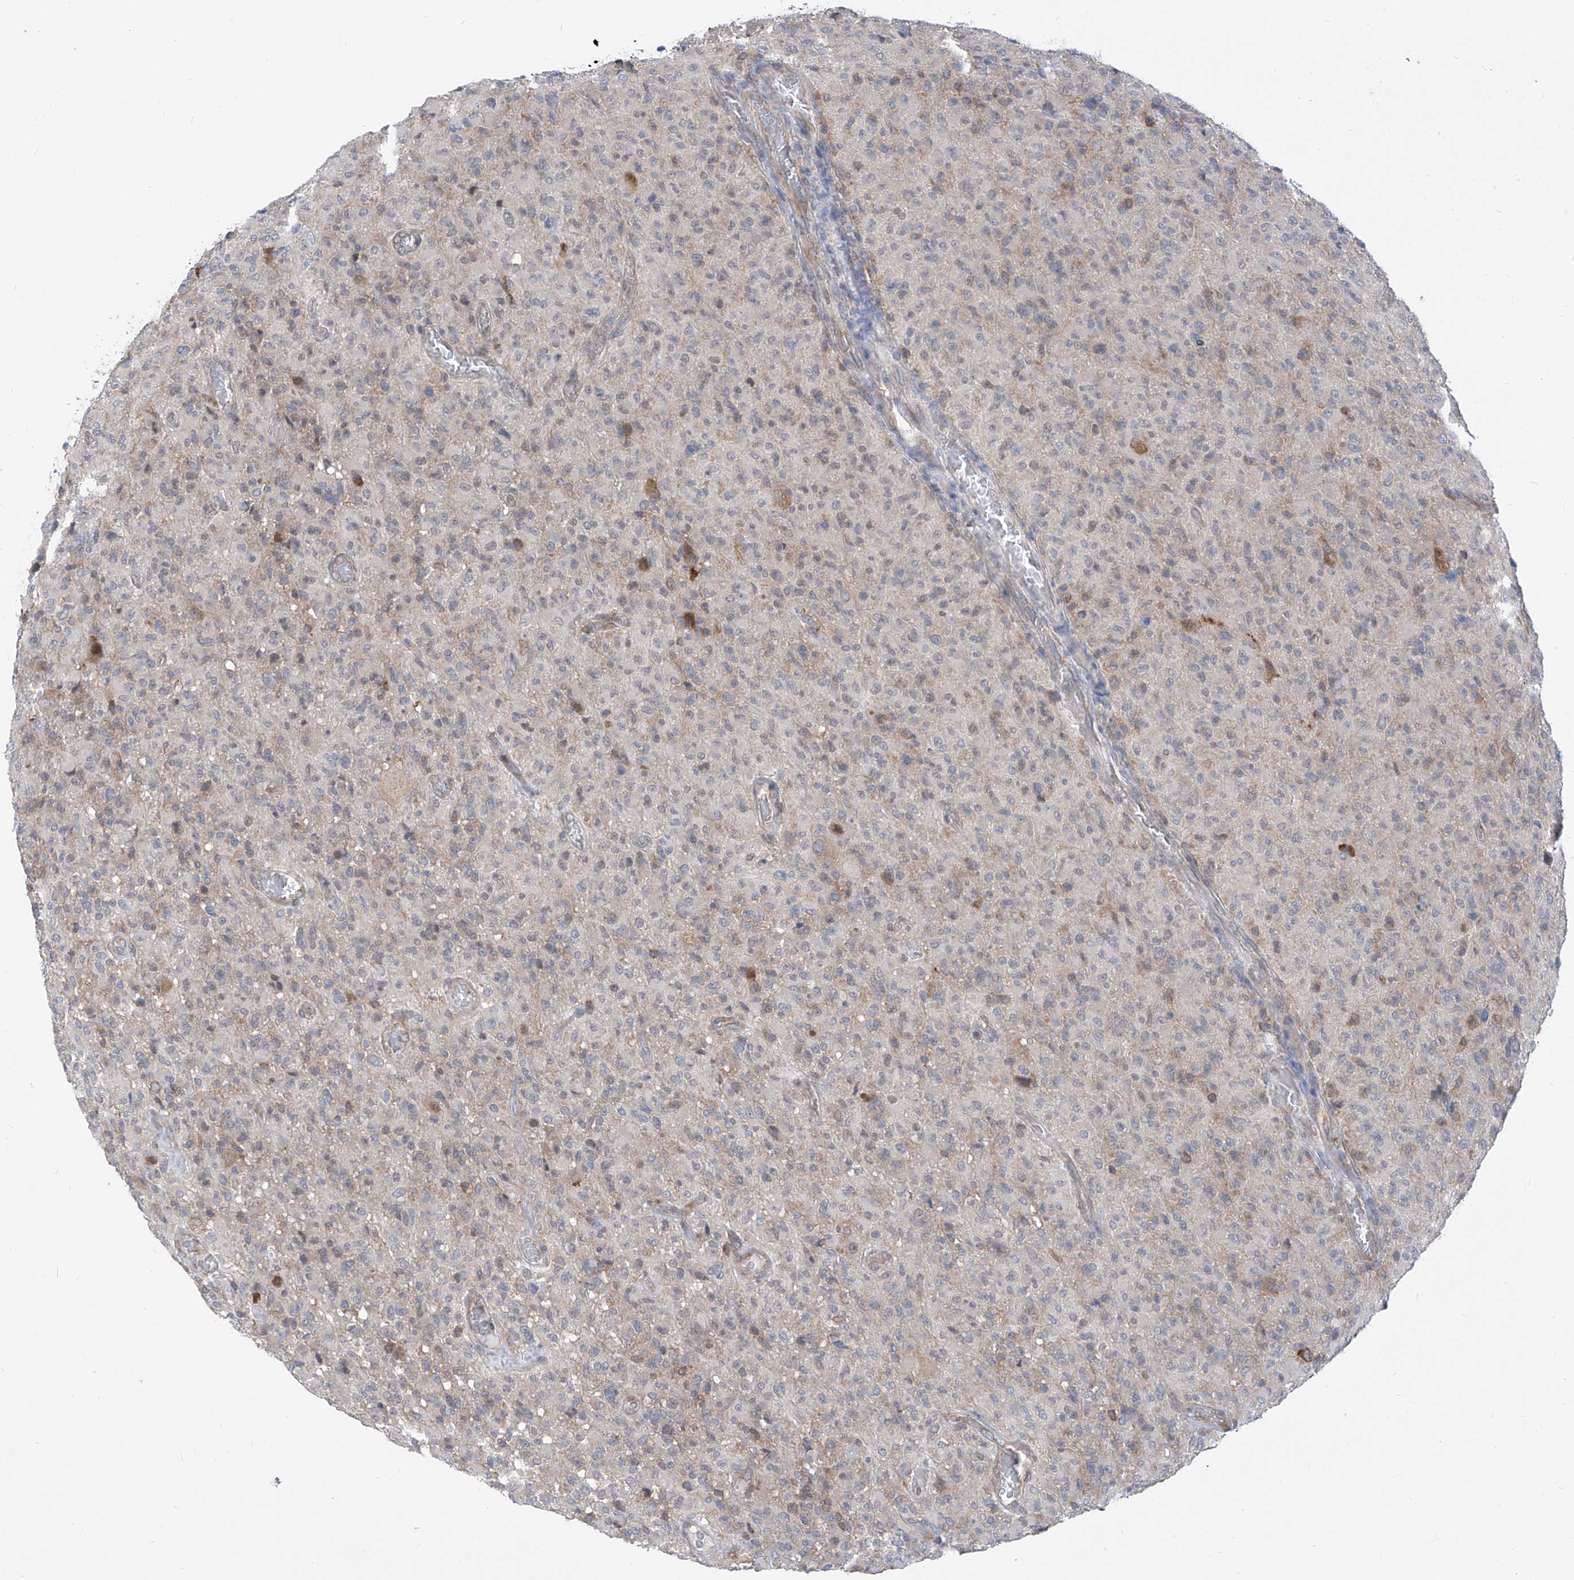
{"staining": {"intensity": "weak", "quantity": "<25%", "location": "cytoplasmic/membranous"}, "tissue": "glioma", "cell_type": "Tumor cells", "image_type": "cancer", "snomed": [{"axis": "morphology", "description": "Glioma, malignant, High grade"}, {"axis": "topography", "description": "Brain"}], "caption": "Protein analysis of high-grade glioma (malignant) displays no significant expression in tumor cells.", "gene": "EIF3M", "patient": {"sex": "female", "age": 57}}